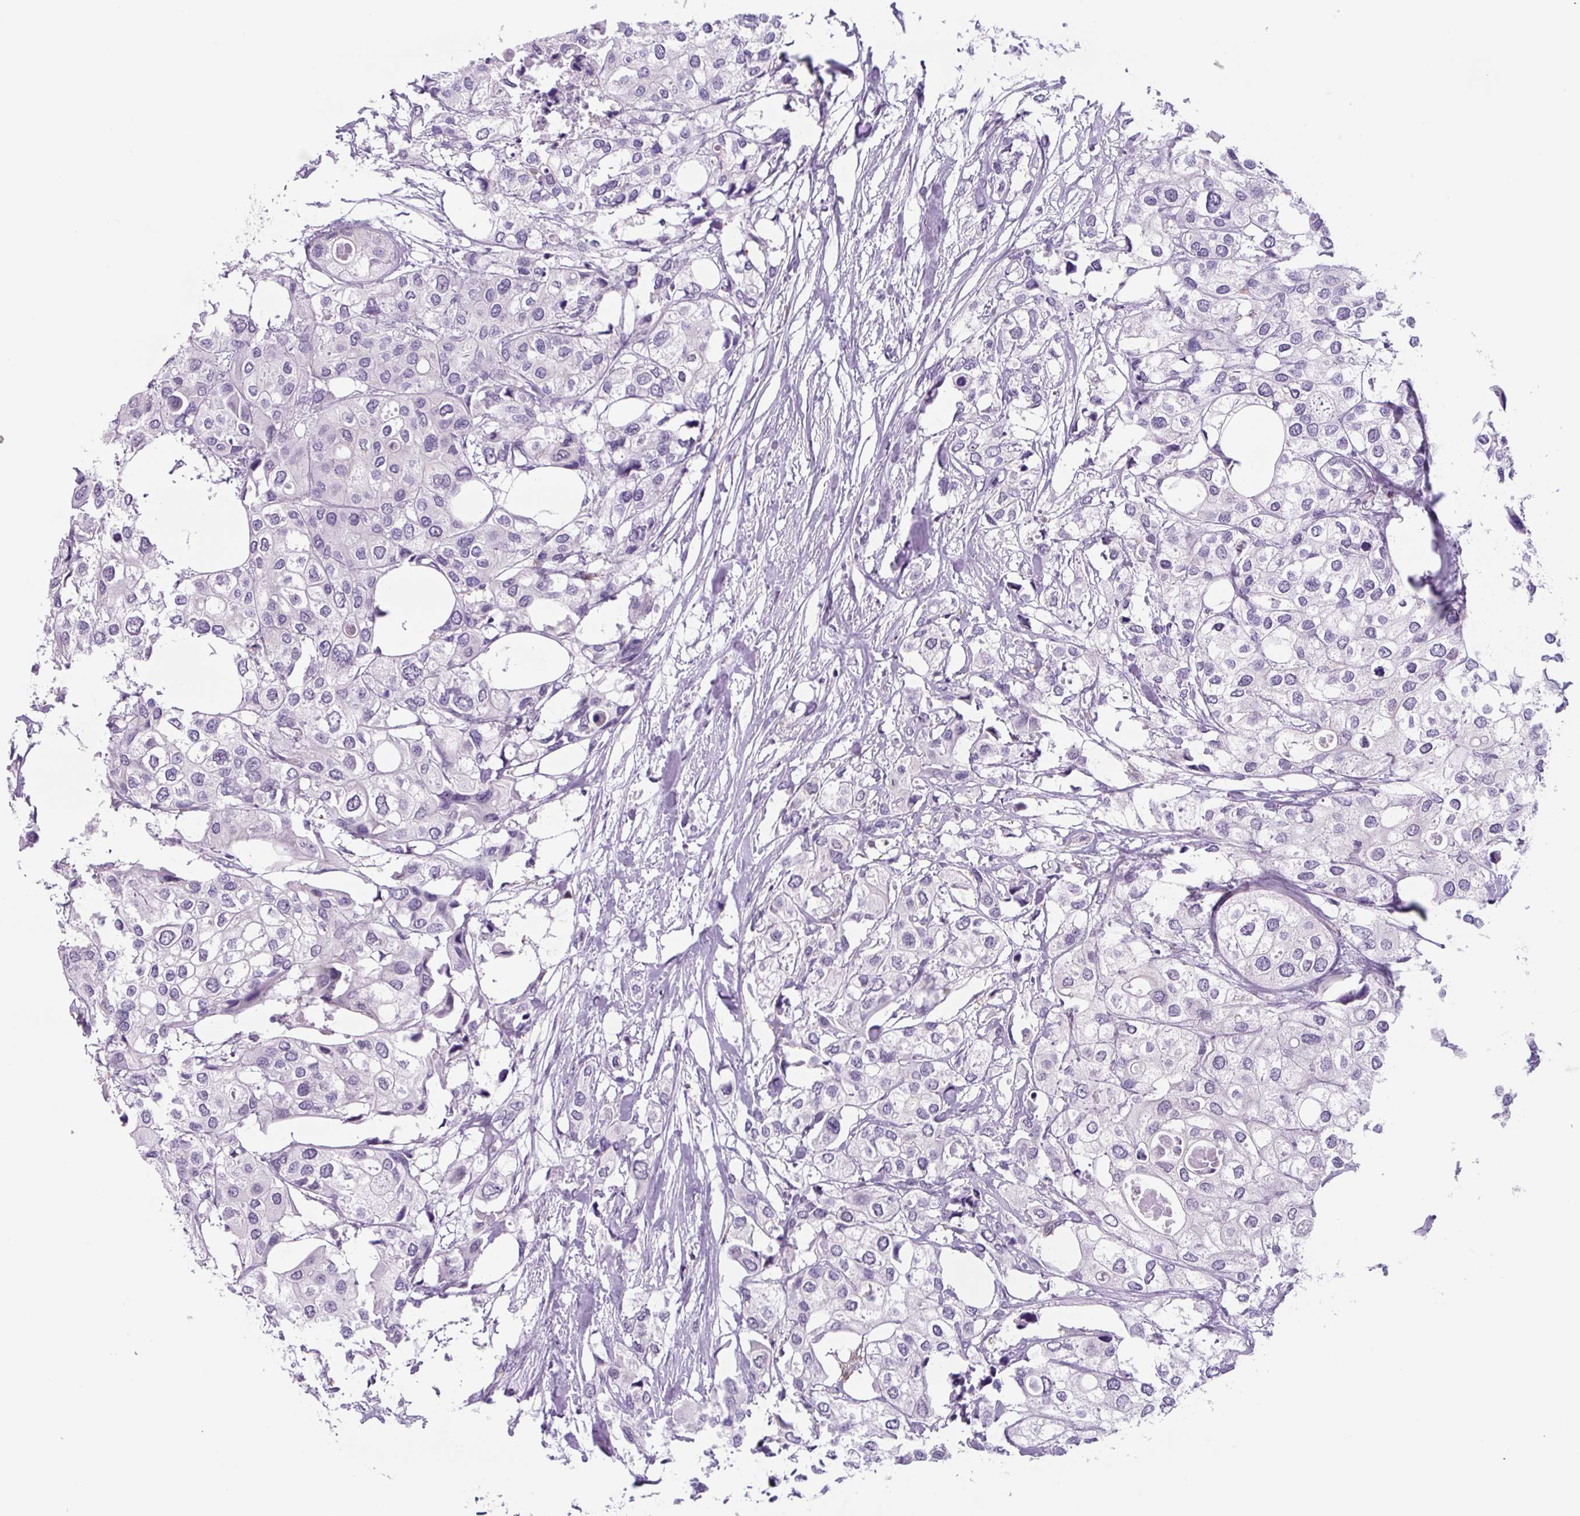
{"staining": {"intensity": "negative", "quantity": "none", "location": "none"}, "tissue": "urothelial cancer", "cell_type": "Tumor cells", "image_type": "cancer", "snomed": [{"axis": "morphology", "description": "Urothelial carcinoma, High grade"}, {"axis": "topography", "description": "Urinary bladder"}], "caption": "The histopathology image shows no staining of tumor cells in urothelial carcinoma (high-grade).", "gene": "TNFRSF8", "patient": {"sex": "male", "age": 64}}